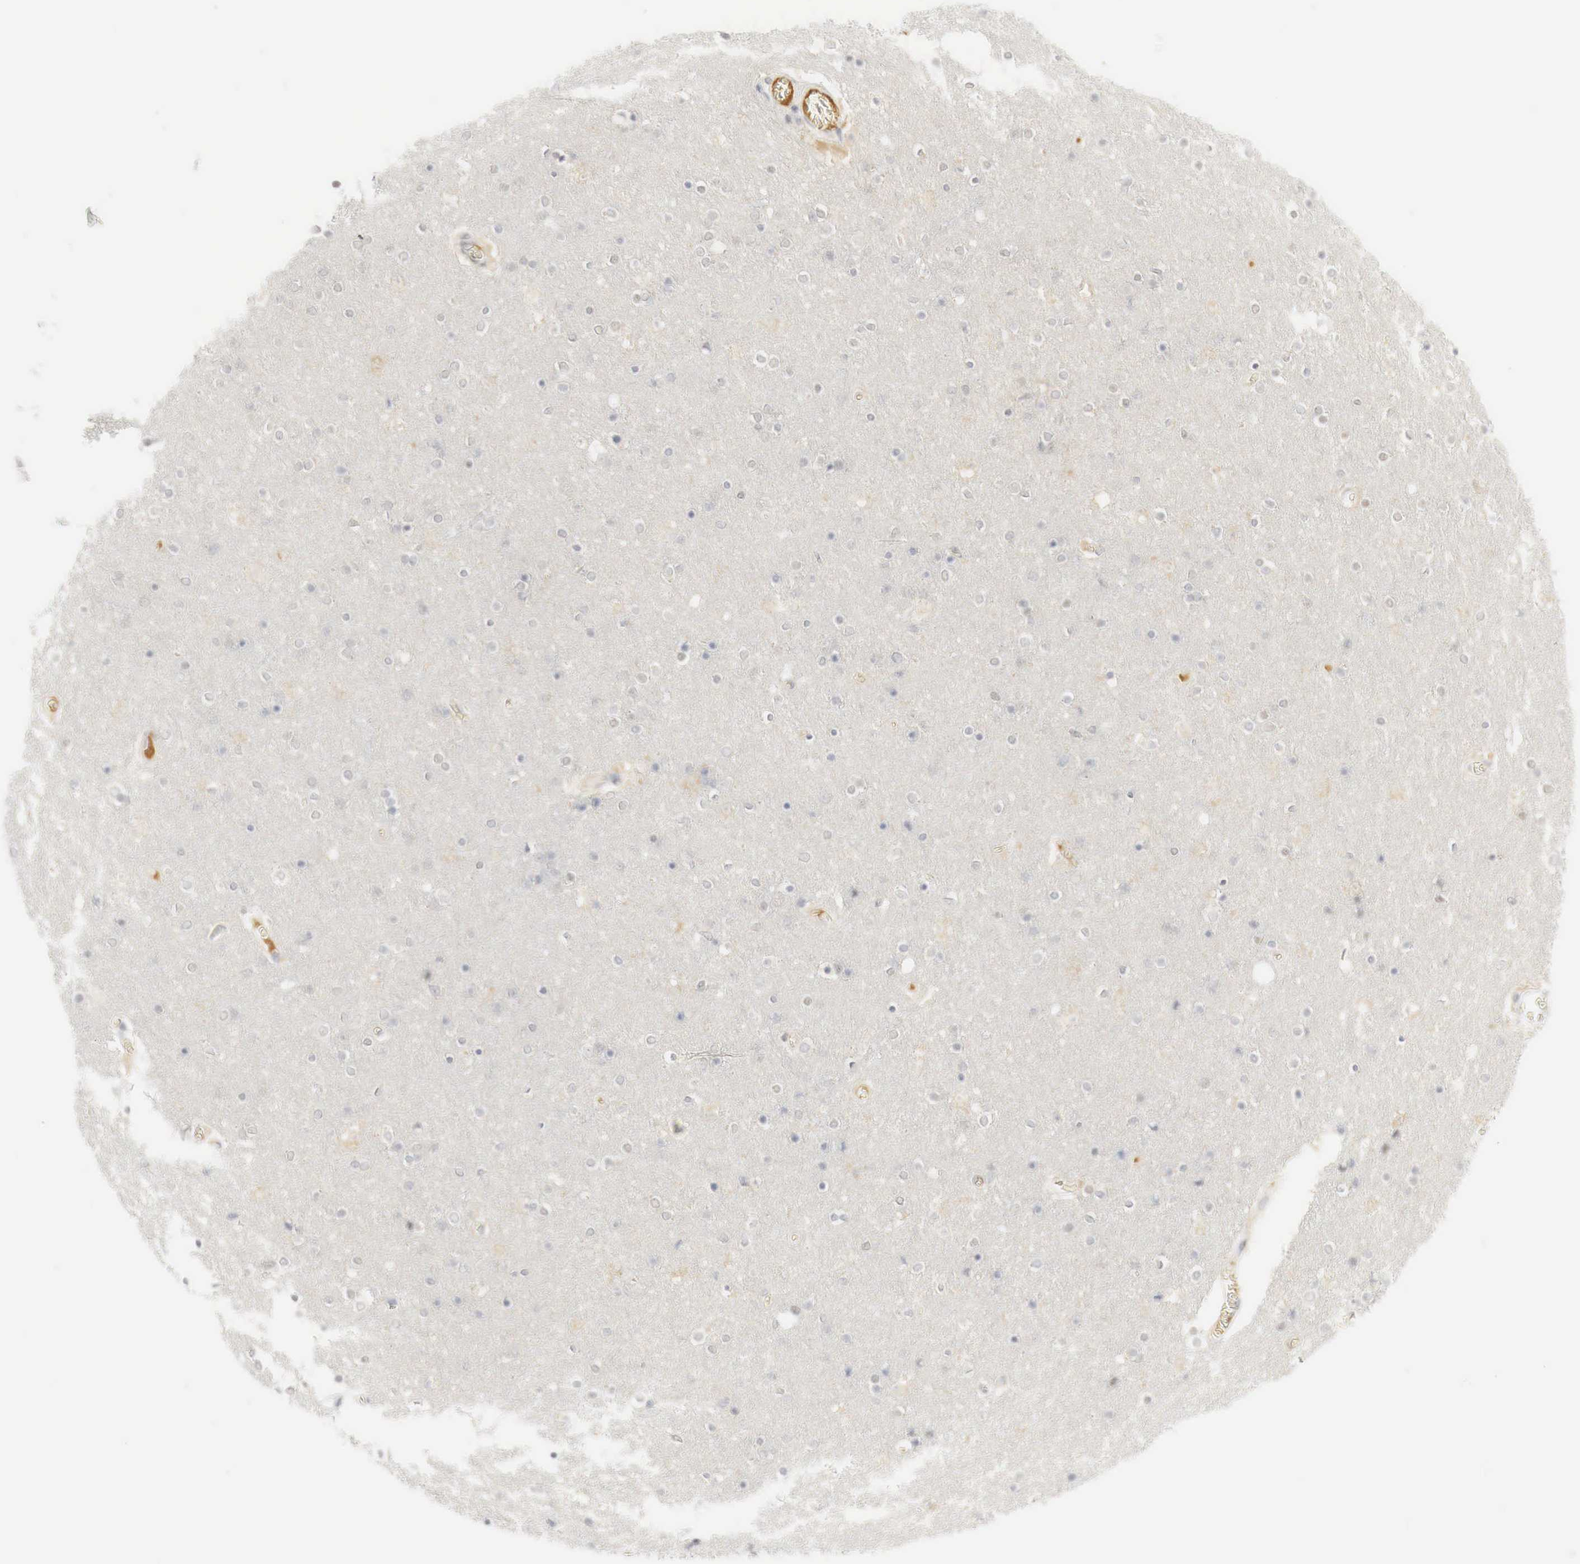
{"staining": {"intensity": "negative", "quantity": "none", "location": "none"}, "tissue": "cerebral cortex", "cell_type": "Endothelial cells", "image_type": "normal", "snomed": [{"axis": "morphology", "description": "Normal tissue, NOS"}, {"axis": "topography", "description": "Cerebral cortex"}], "caption": "Protein analysis of benign cerebral cortex shows no significant staining in endothelial cells.", "gene": "MYC", "patient": {"sex": "female", "age": 54}}